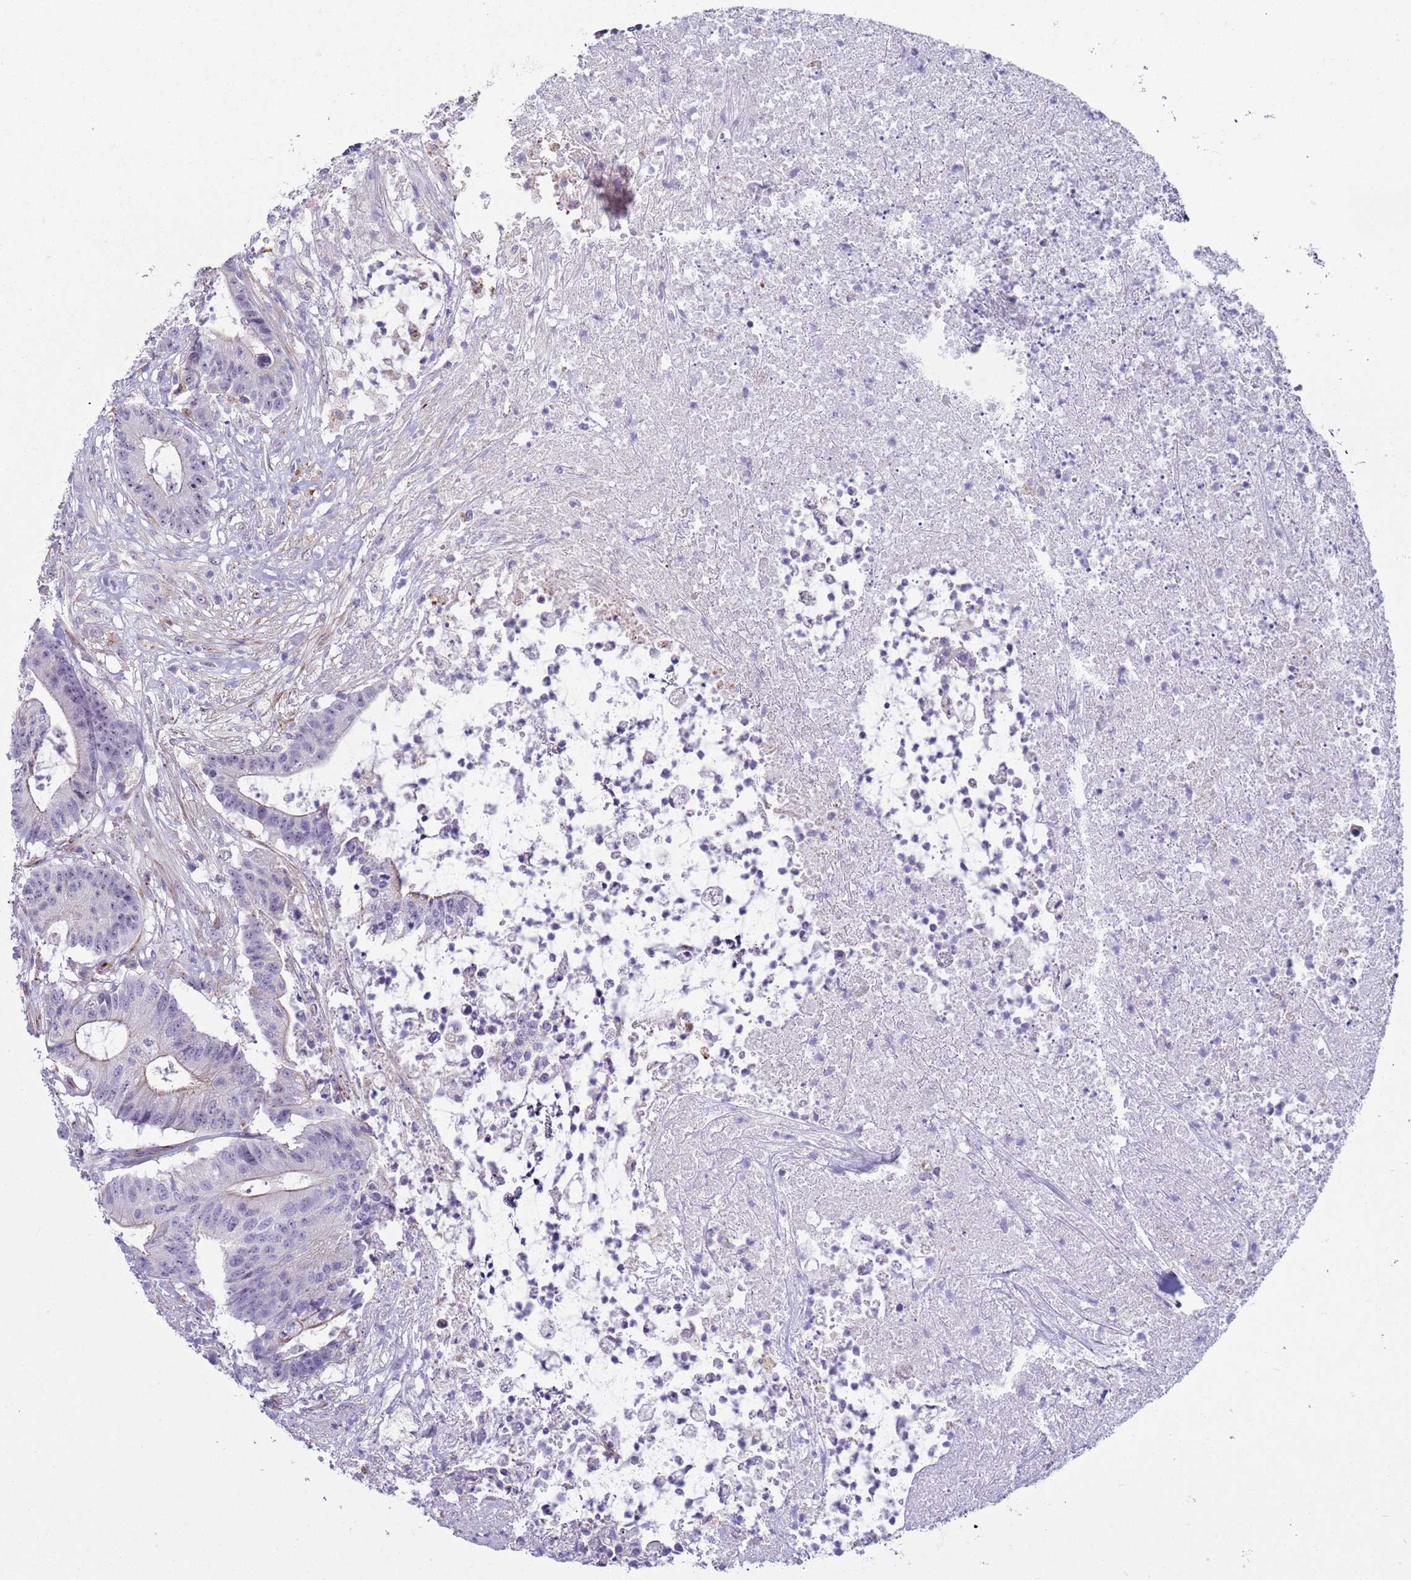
{"staining": {"intensity": "negative", "quantity": "none", "location": "none"}, "tissue": "colorectal cancer", "cell_type": "Tumor cells", "image_type": "cancer", "snomed": [{"axis": "morphology", "description": "Adenocarcinoma, NOS"}, {"axis": "topography", "description": "Colon"}], "caption": "The histopathology image demonstrates no staining of tumor cells in colorectal adenocarcinoma. (Stains: DAB (3,3'-diaminobenzidine) IHC with hematoxylin counter stain, Microscopy: brightfield microscopy at high magnification).", "gene": "HEATR1", "patient": {"sex": "female", "age": 84}}